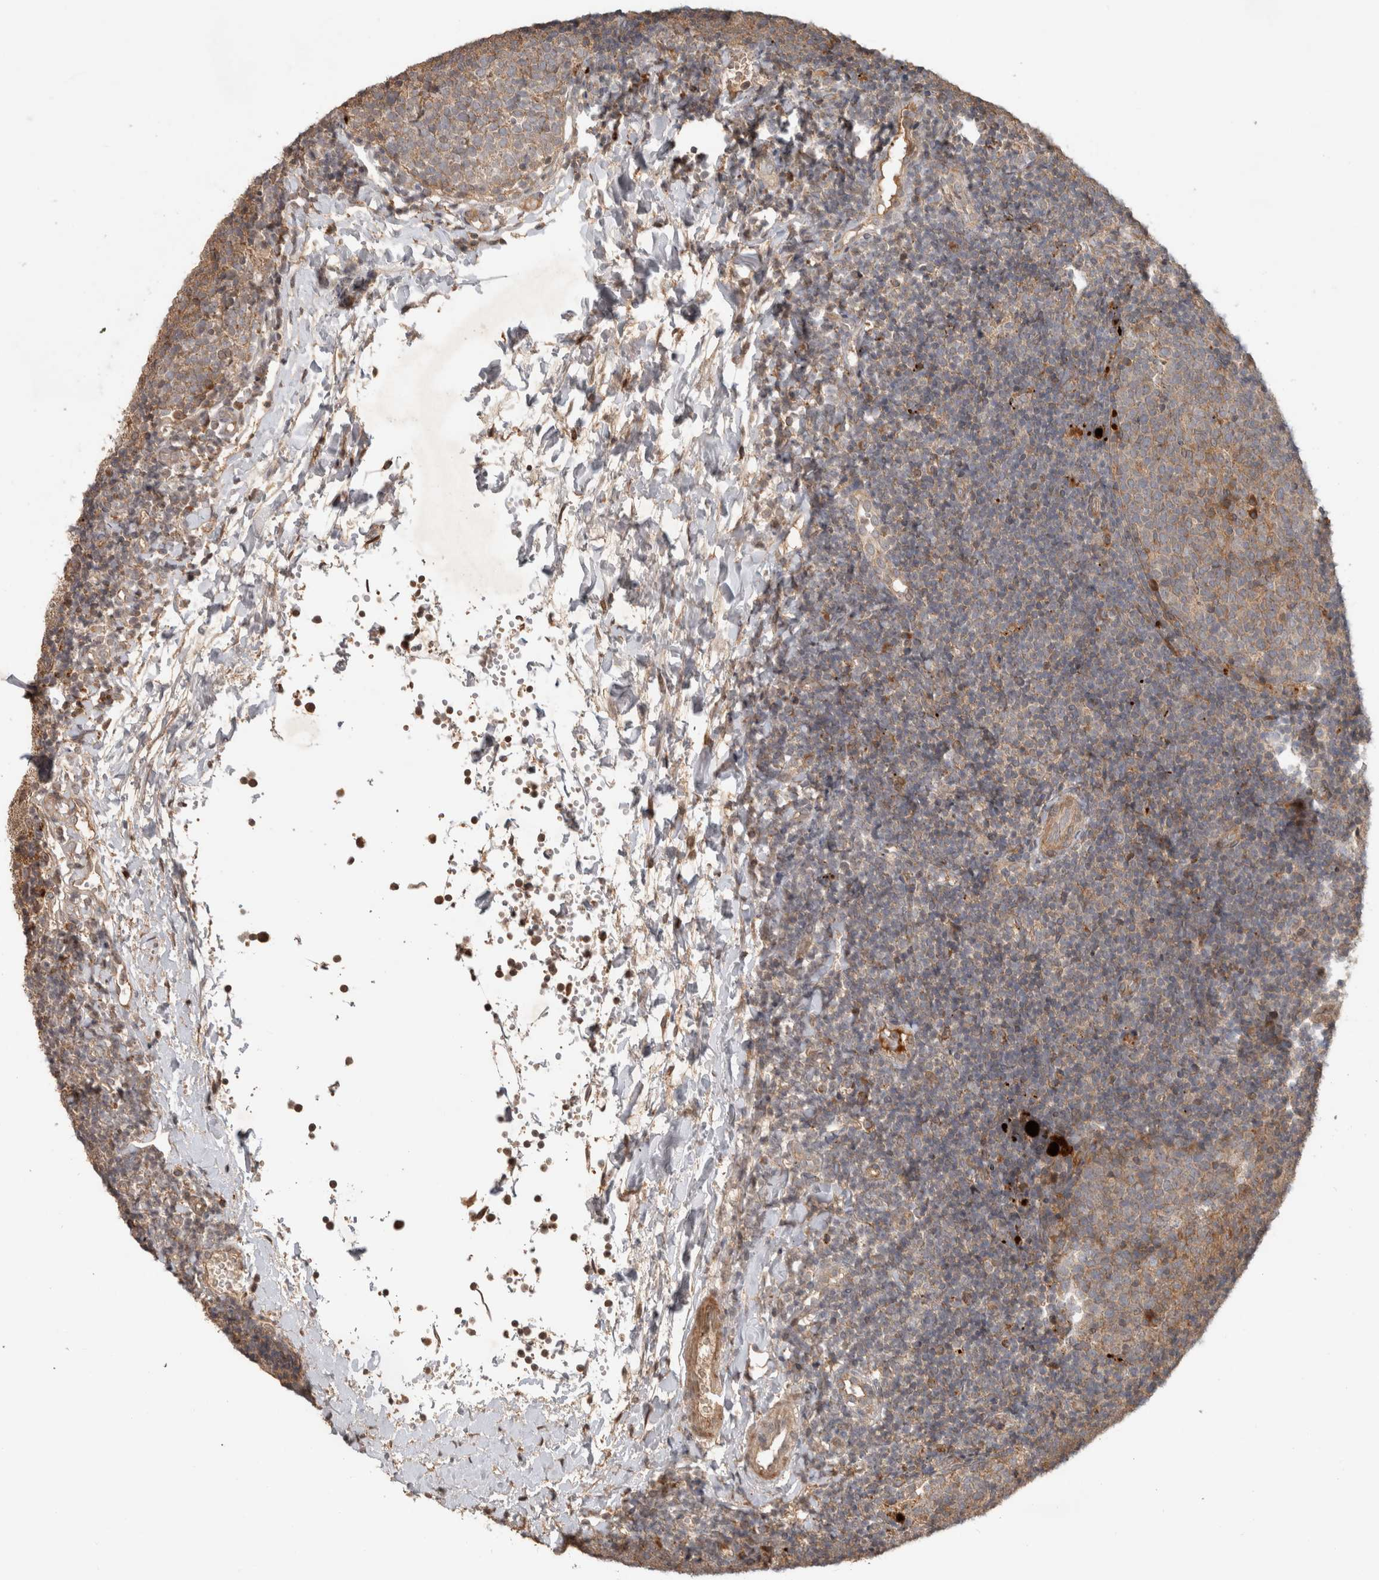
{"staining": {"intensity": "weak", "quantity": ">75%", "location": "cytoplasmic/membranous"}, "tissue": "tonsil", "cell_type": "Germinal center cells", "image_type": "normal", "snomed": [{"axis": "morphology", "description": "Normal tissue, NOS"}, {"axis": "topography", "description": "Tonsil"}], "caption": "Protein staining displays weak cytoplasmic/membranous expression in about >75% of germinal center cells in normal tonsil.", "gene": "PITPNC1", "patient": {"sex": "female", "age": 19}}